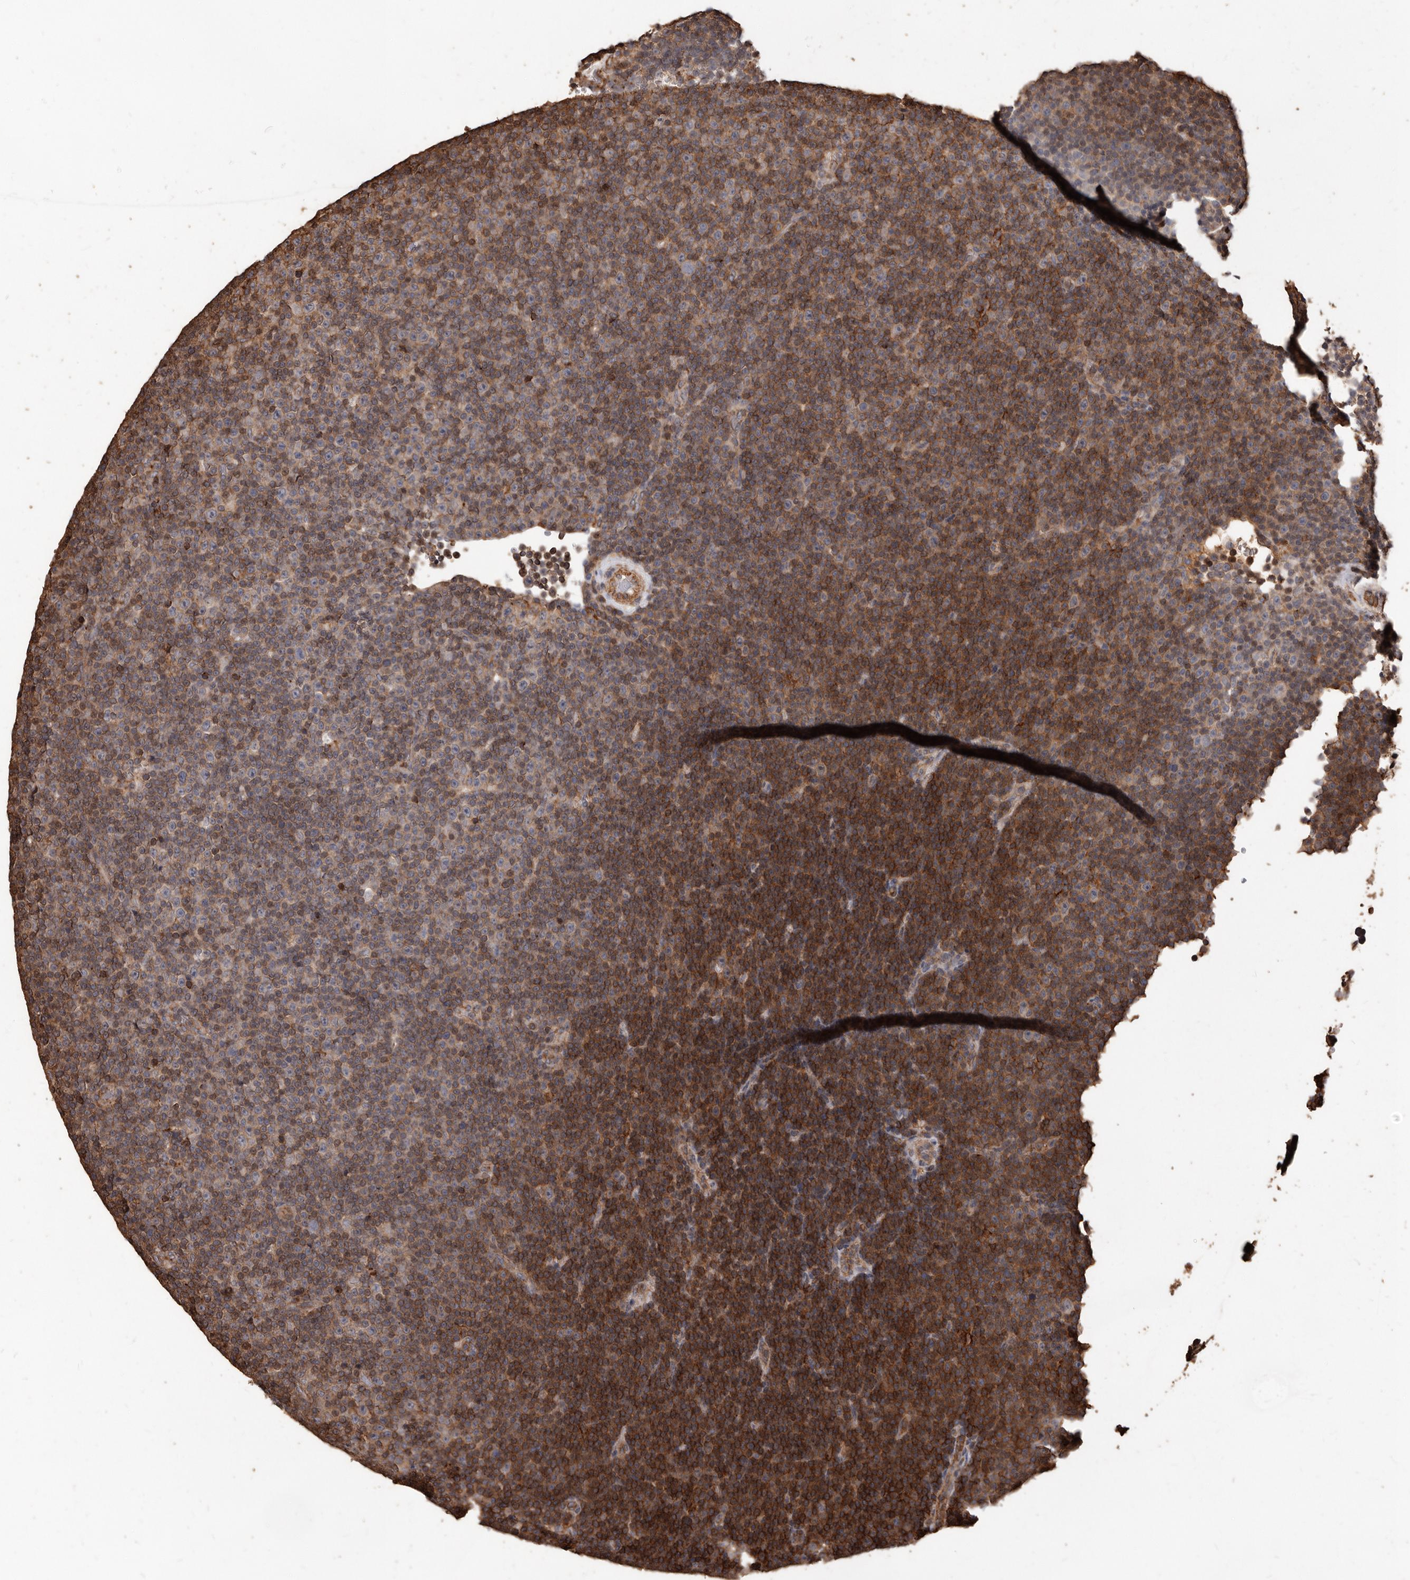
{"staining": {"intensity": "strong", "quantity": "25%-75%", "location": "cytoplasmic/membranous"}, "tissue": "lymphoma", "cell_type": "Tumor cells", "image_type": "cancer", "snomed": [{"axis": "morphology", "description": "Malignant lymphoma, non-Hodgkin's type, Low grade"}, {"axis": "topography", "description": "Lymph node"}], "caption": "IHC of lymphoma reveals high levels of strong cytoplasmic/membranous positivity in about 25%-75% of tumor cells.", "gene": "GSK3A", "patient": {"sex": "female", "age": 67}}